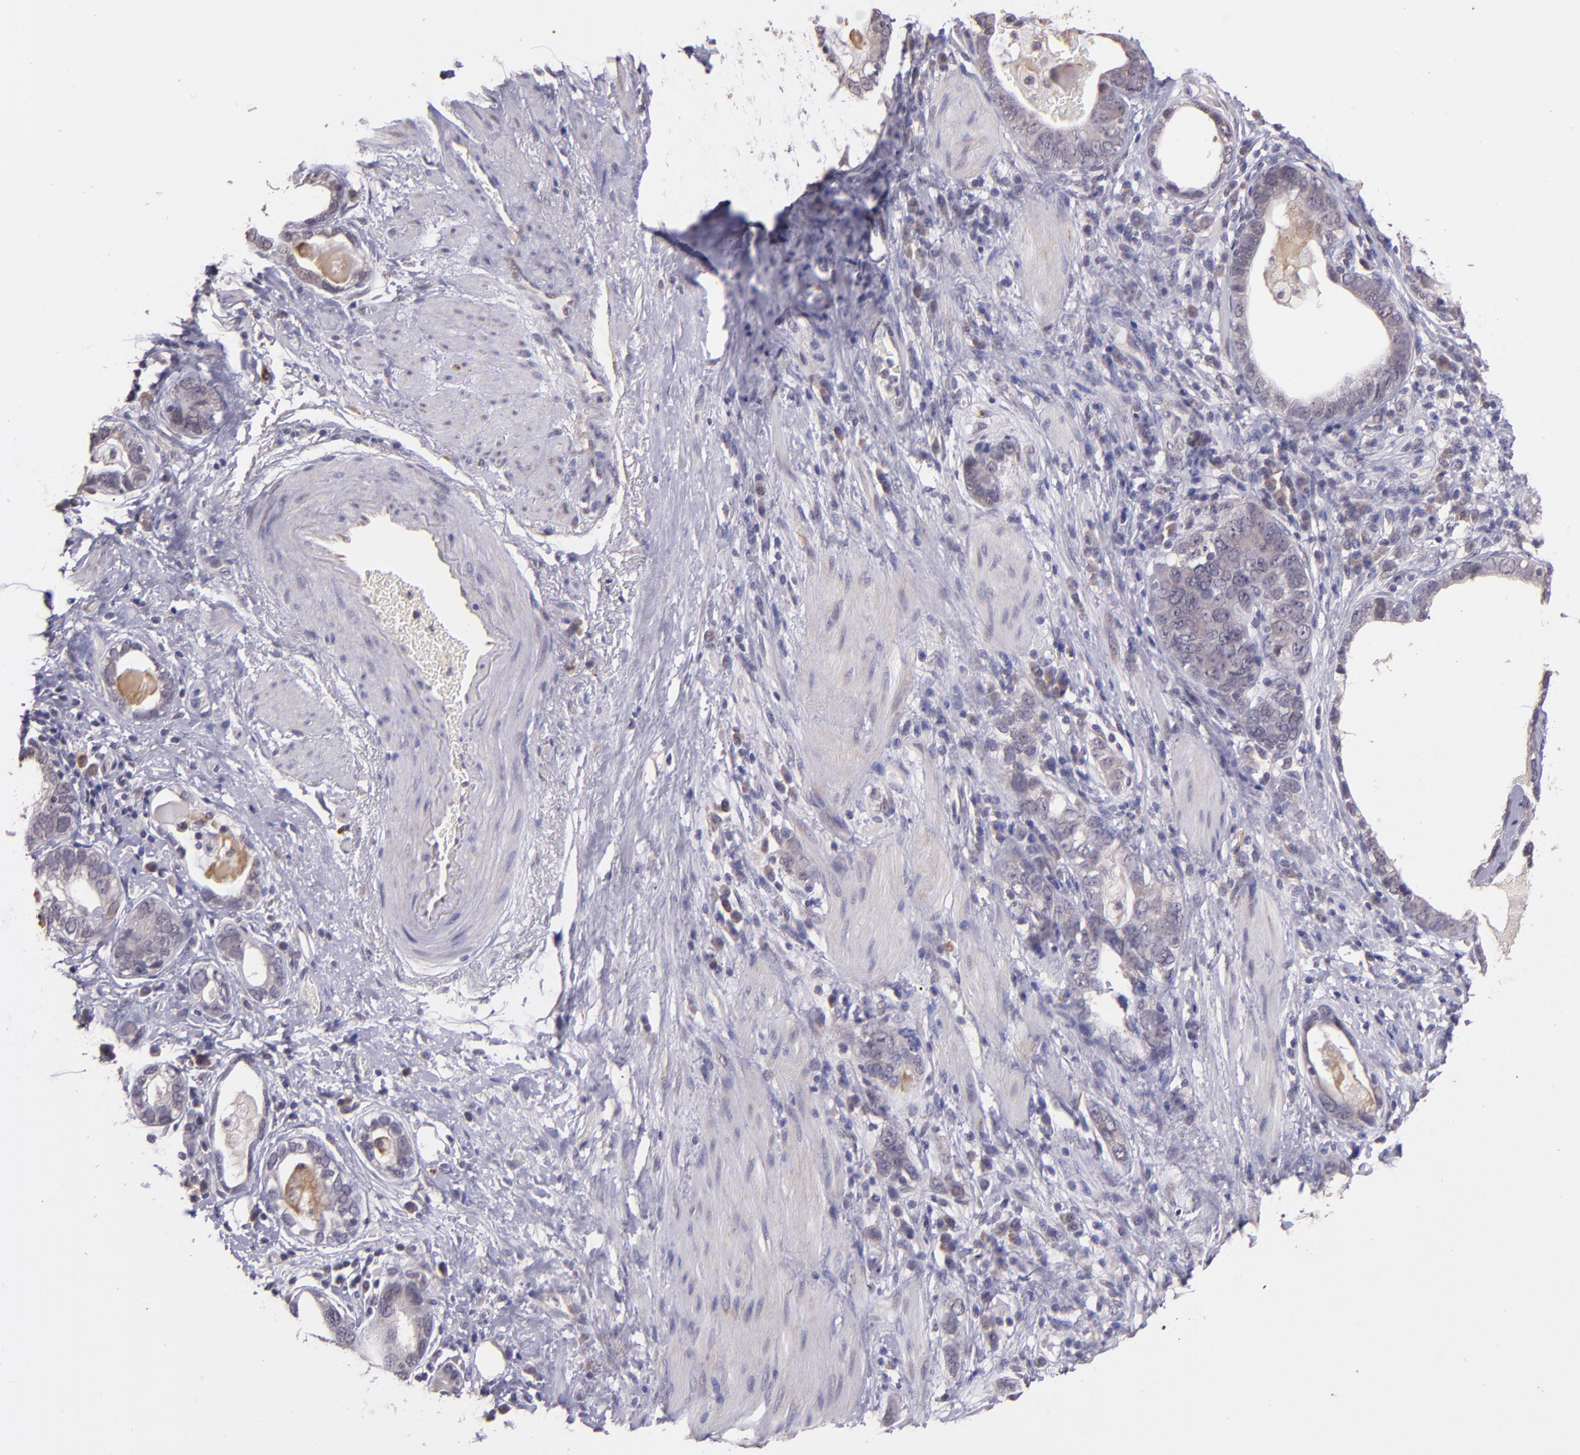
{"staining": {"intensity": "negative", "quantity": "none", "location": "none"}, "tissue": "stomach cancer", "cell_type": "Tumor cells", "image_type": "cancer", "snomed": [{"axis": "morphology", "description": "Adenocarcinoma, NOS"}, {"axis": "topography", "description": "Stomach, lower"}], "caption": "Immunohistochemistry of human adenocarcinoma (stomach) shows no expression in tumor cells.", "gene": "TAF7L", "patient": {"sex": "female", "age": 93}}